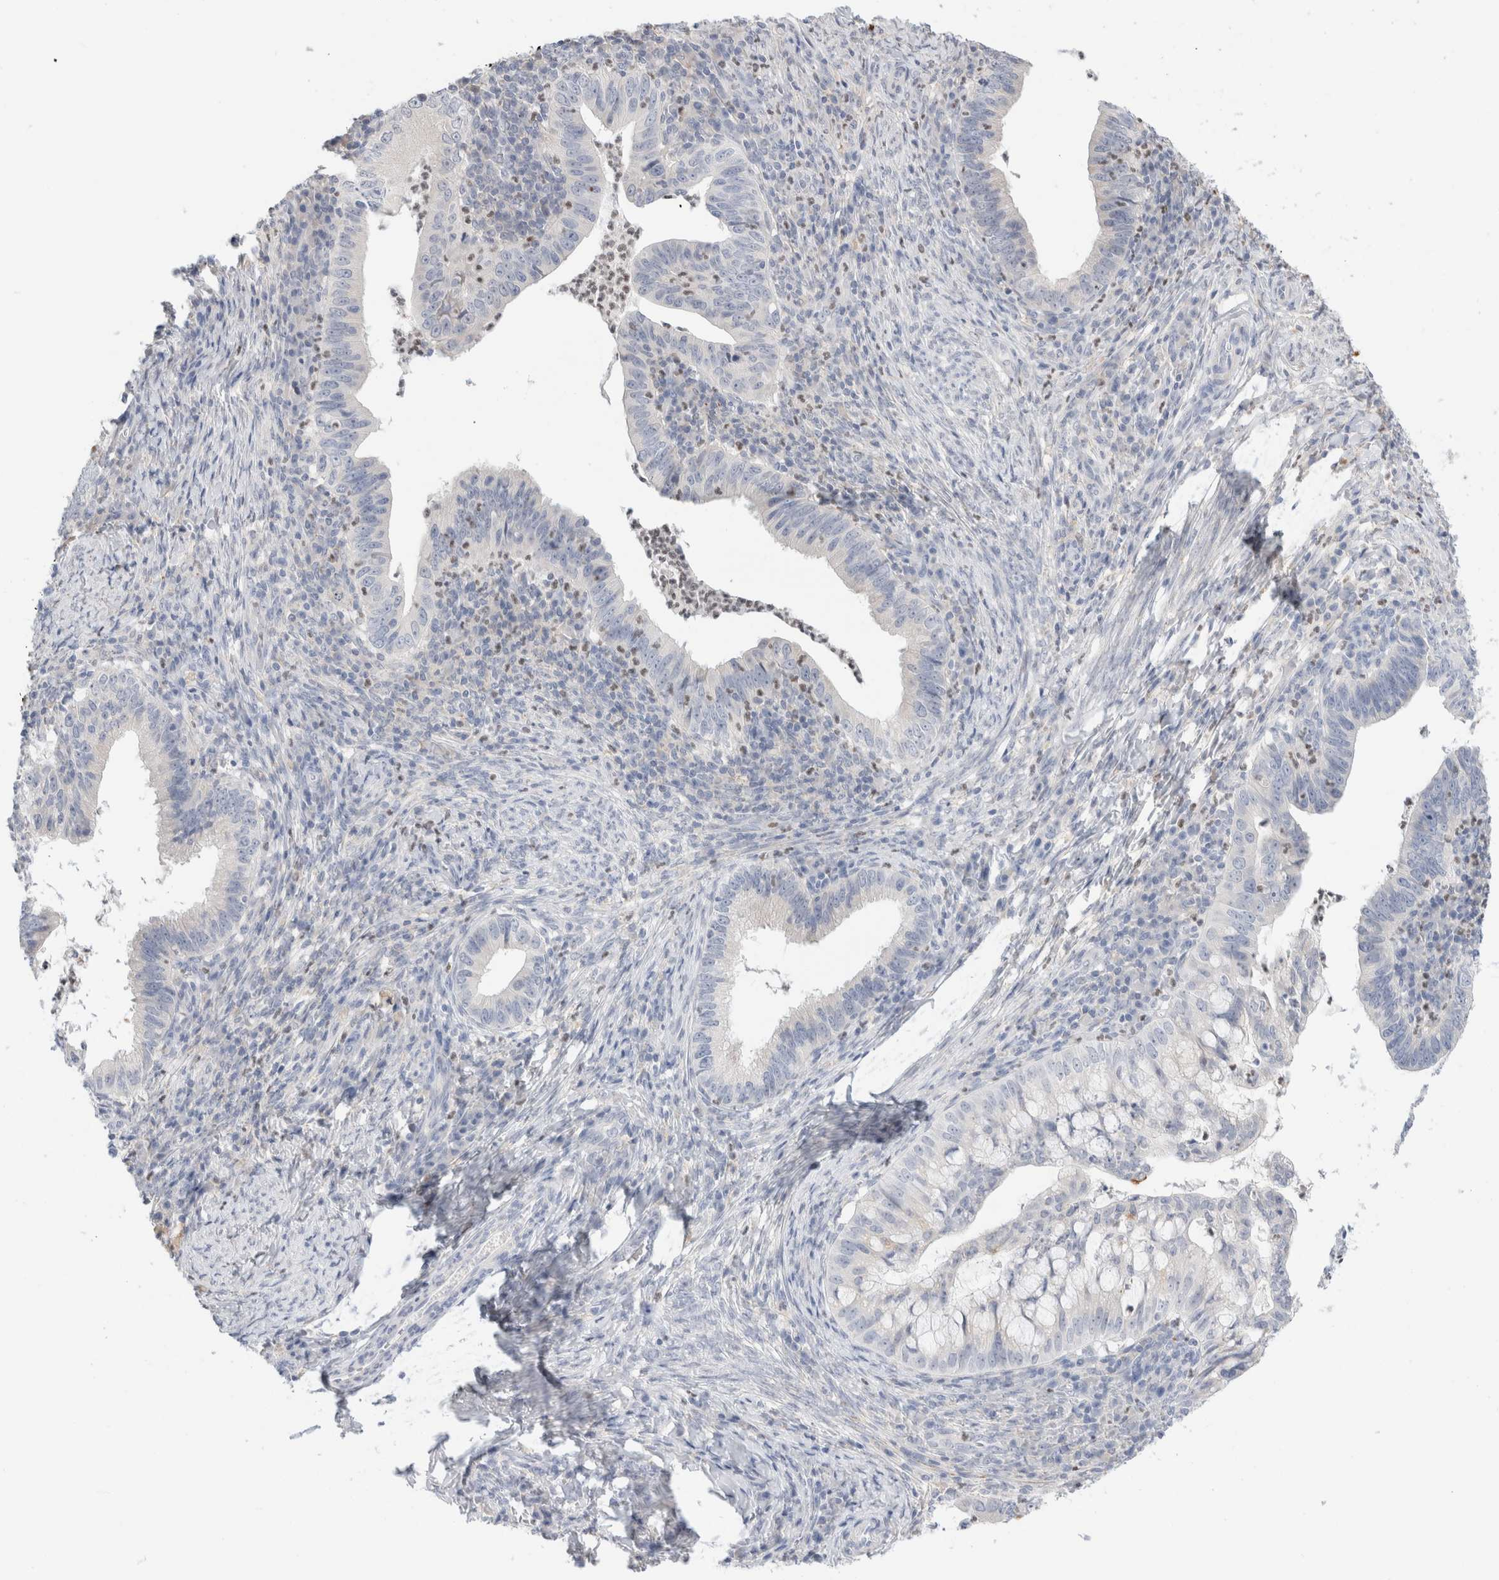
{"staining": {"intensity": "negative", "quantity": "none", "location": "none"}, "tissue": "cervical cancer", "cell_type": "Tumor cells", "image_type": "cancer", "snomed": [{"axis": "morphology", "description": "Adenocarcinoma, NOS"}, {"axis": "topography", "description": "Cervix"}], "caption": "Tumor cells show no significant protein positivity in cervical adenocarcinoma.", "gene": "ADAM30", "patient": {"sex": "female", "age": 36}}